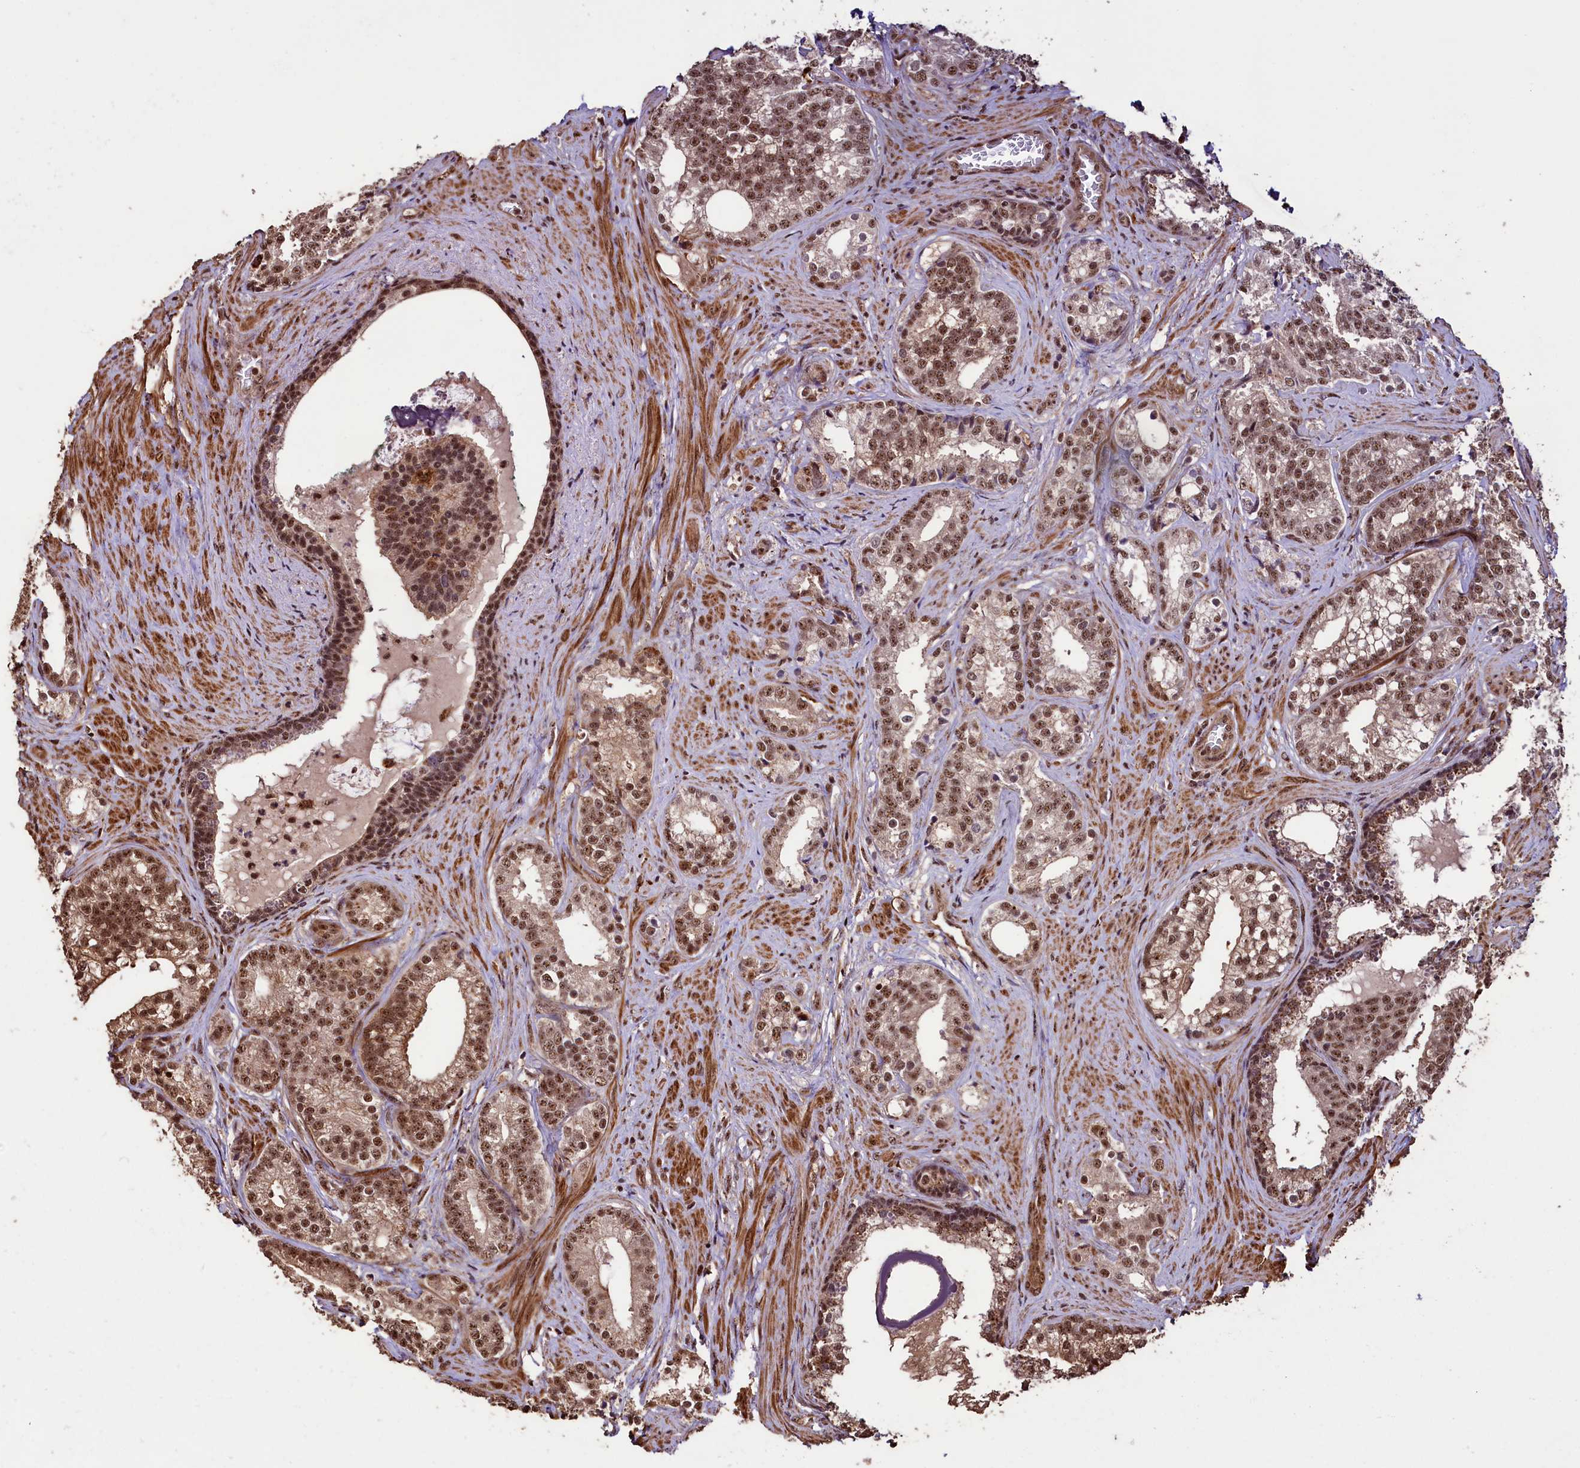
{"staining": {"intensity": "moderate", "quantity": ">75%", "location": "nuclear"}, "tissue": "prostate cancer", "cell_type": "Tumor cells", "image_type": "cancer", "snomed": [{"axis": "morphology", "description": "Adenocarcinoma, Low grade"}, {"axis": "topography", "description": "Prostate"}], "caption": "An image of prostate cancer (adenocarcinoma (low-grade)) stained for a protein displays moderate nuclear brown staining in tumor cells. Nuclei are stained in blue.", "gene": "SFSWAP", "patient": {"sex": "male", "age": 71}}